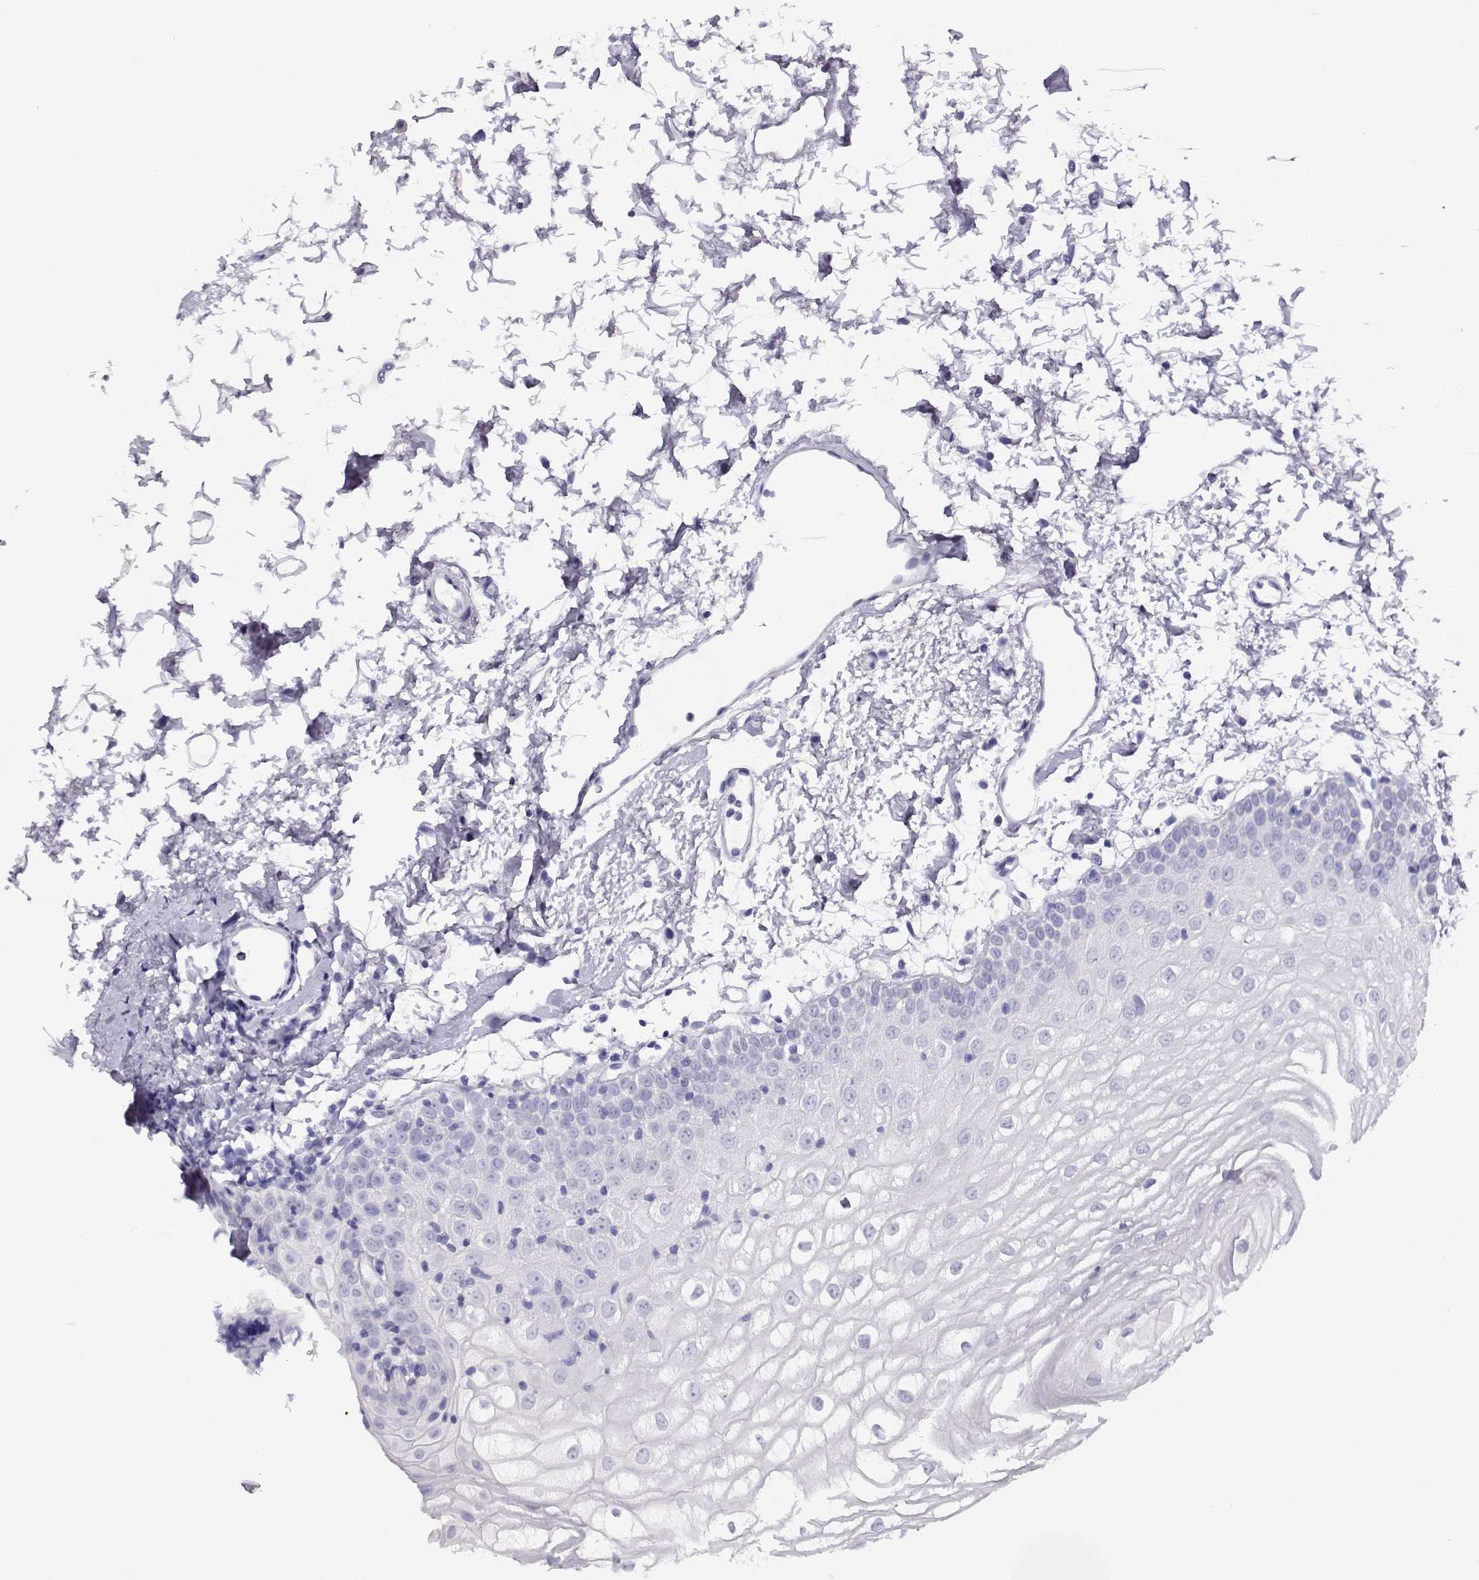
{"staining": {"intensity": "negative", "quantity": "none", "location": "none"}, "tissue": "oral mucosa", "cell_type": "Squamous epithelial cells", "image_type": "normal", "snomed": [{"axis": "morphology", "description": "Normal tissue, NOS"}, {"axis": "topography", "description": "Oral tissue"}], "caption": "Immunohistochemical staining of benign human oral mucosa reveals no significant staining in squamous epithelial cells.", "gene": "CABS1", "patient": {"sex": "male", "age": 72}}